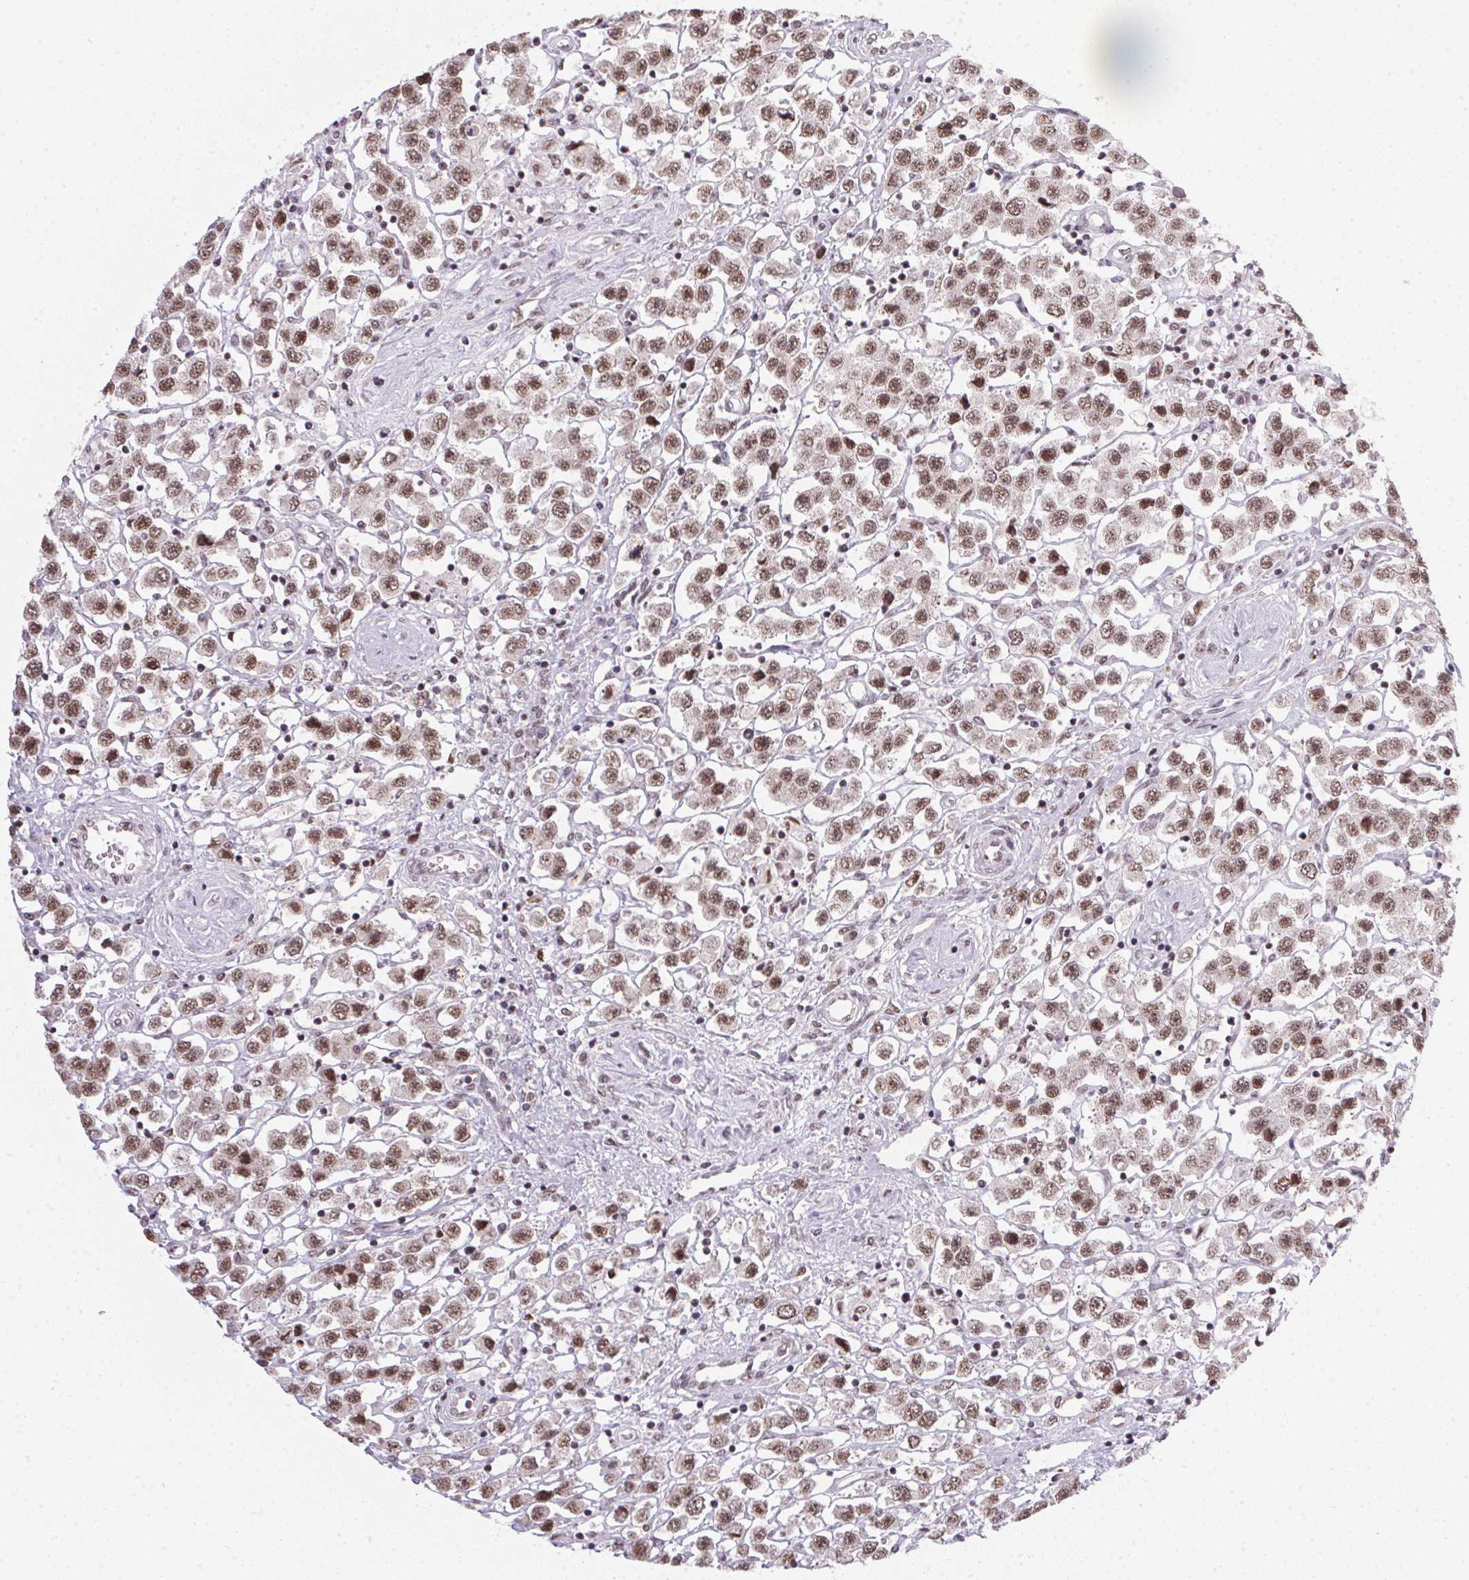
{"staining": {"intensity": "moderate", "quantity": ">75%", "location": "nuclear"}, "tissue": "testis cancer", "cell_type": "Tumor cells", "image_type": "cancer", "snomed": [{"axis": "morphology", "description": "Seminoma, NOS"}, {"axis": "topography", "description": "Testis"}], "caption": "A brown stain labels moderate nuclear staining of a protein in human testis cancer tumor cells. Using DAB (3,3'-diaminobenzidine) (brown) and hematoxylin (blue) stains, captured at high magnification using brightfield microscopy.", "gene": "SRSF7", "patient": {"sex": "male", "age": 45}}